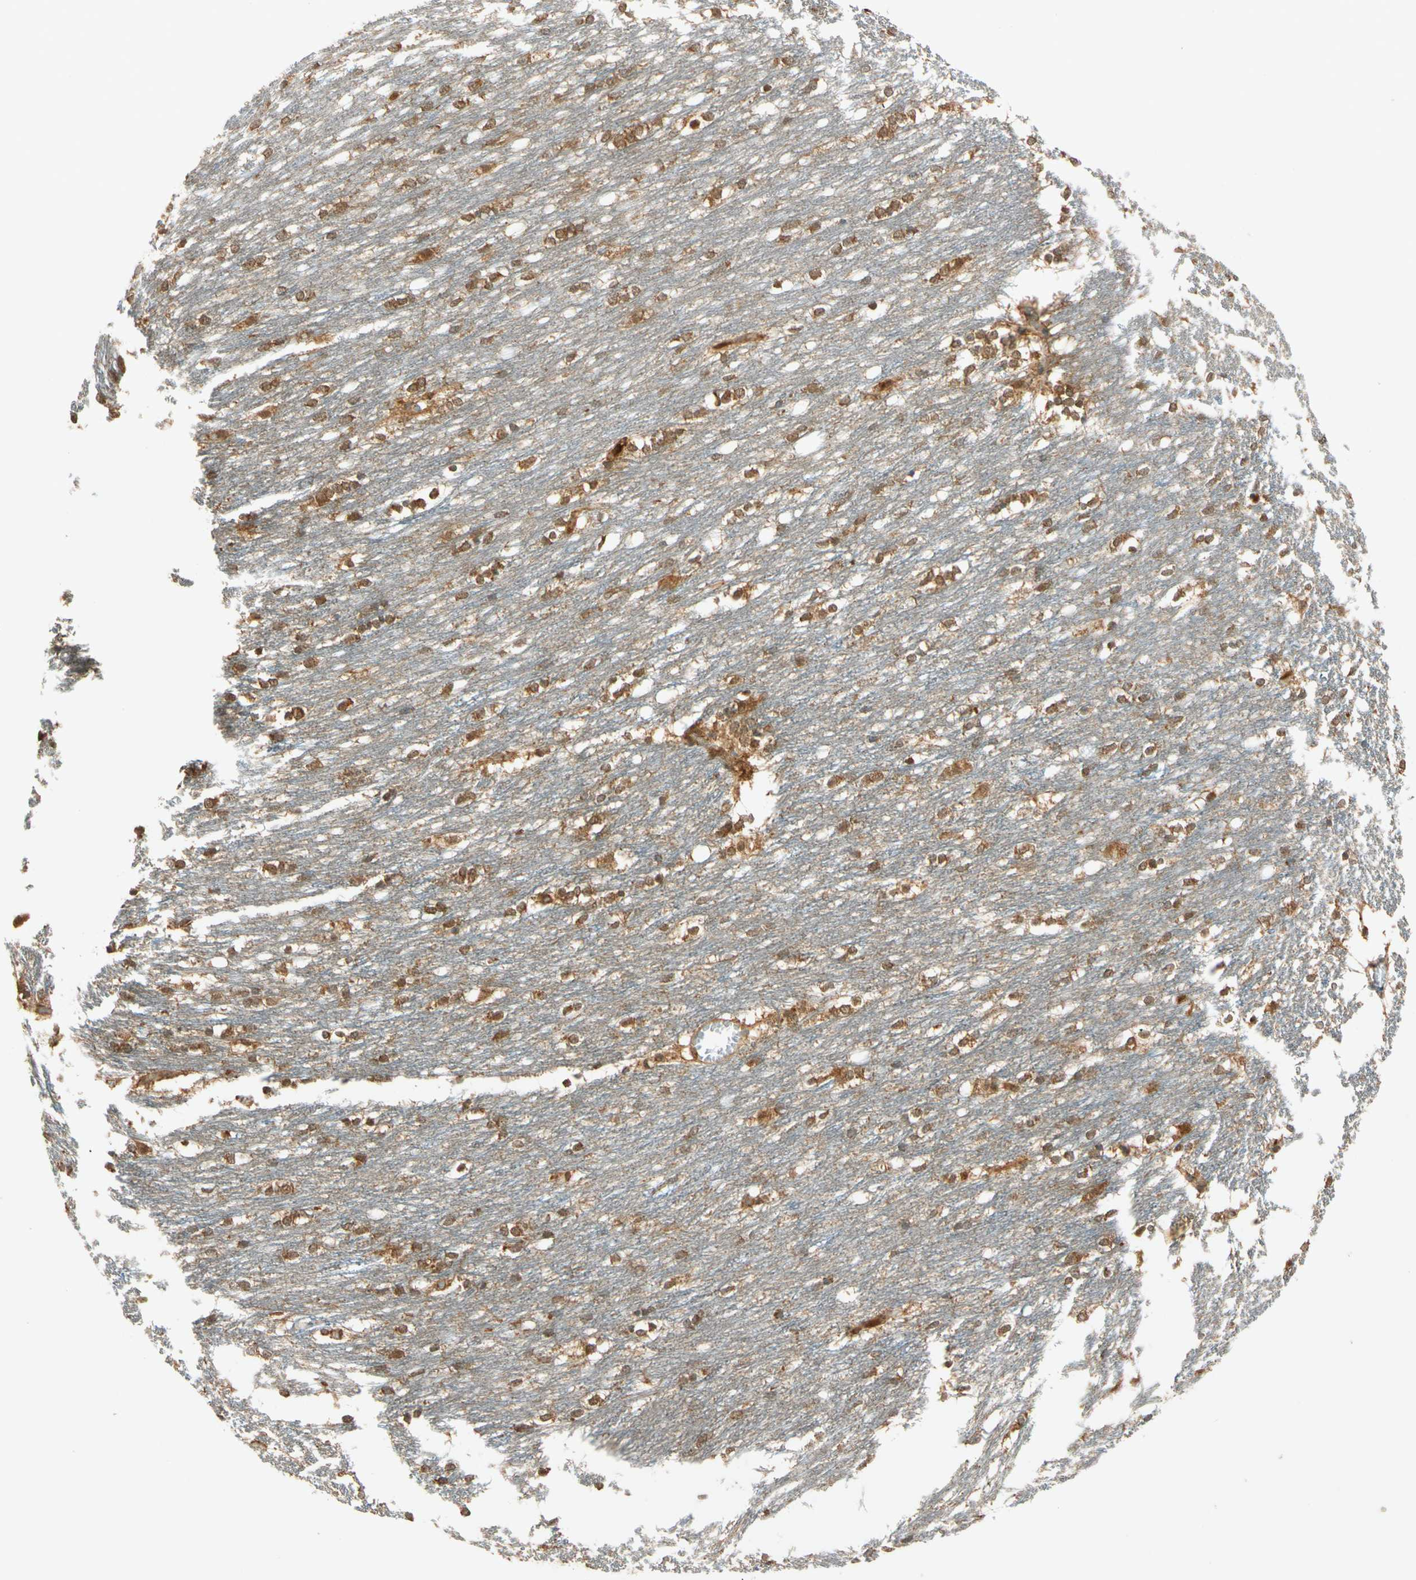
{"staining": {"intensity": "strong", "quantity": ">75%", "location": "cytoplasmic/membranous"}, "tissue": "caudate", "cell_type": "Glial cells", "image_type": "normal", "snomed": [{"axis": "morphology", "description": "Normal tissue, NOS"}, {"axis": "topography", "description": "Lateral ventricle wall"}], "caption": "Caudate stained with immunohistochemistry (IHC) exhibits strong cytoplasmic/membranous expression in approximately >75% of glial cells.", "gene": "MAPK1", "patient": {"sex": "female", "age": 19}}